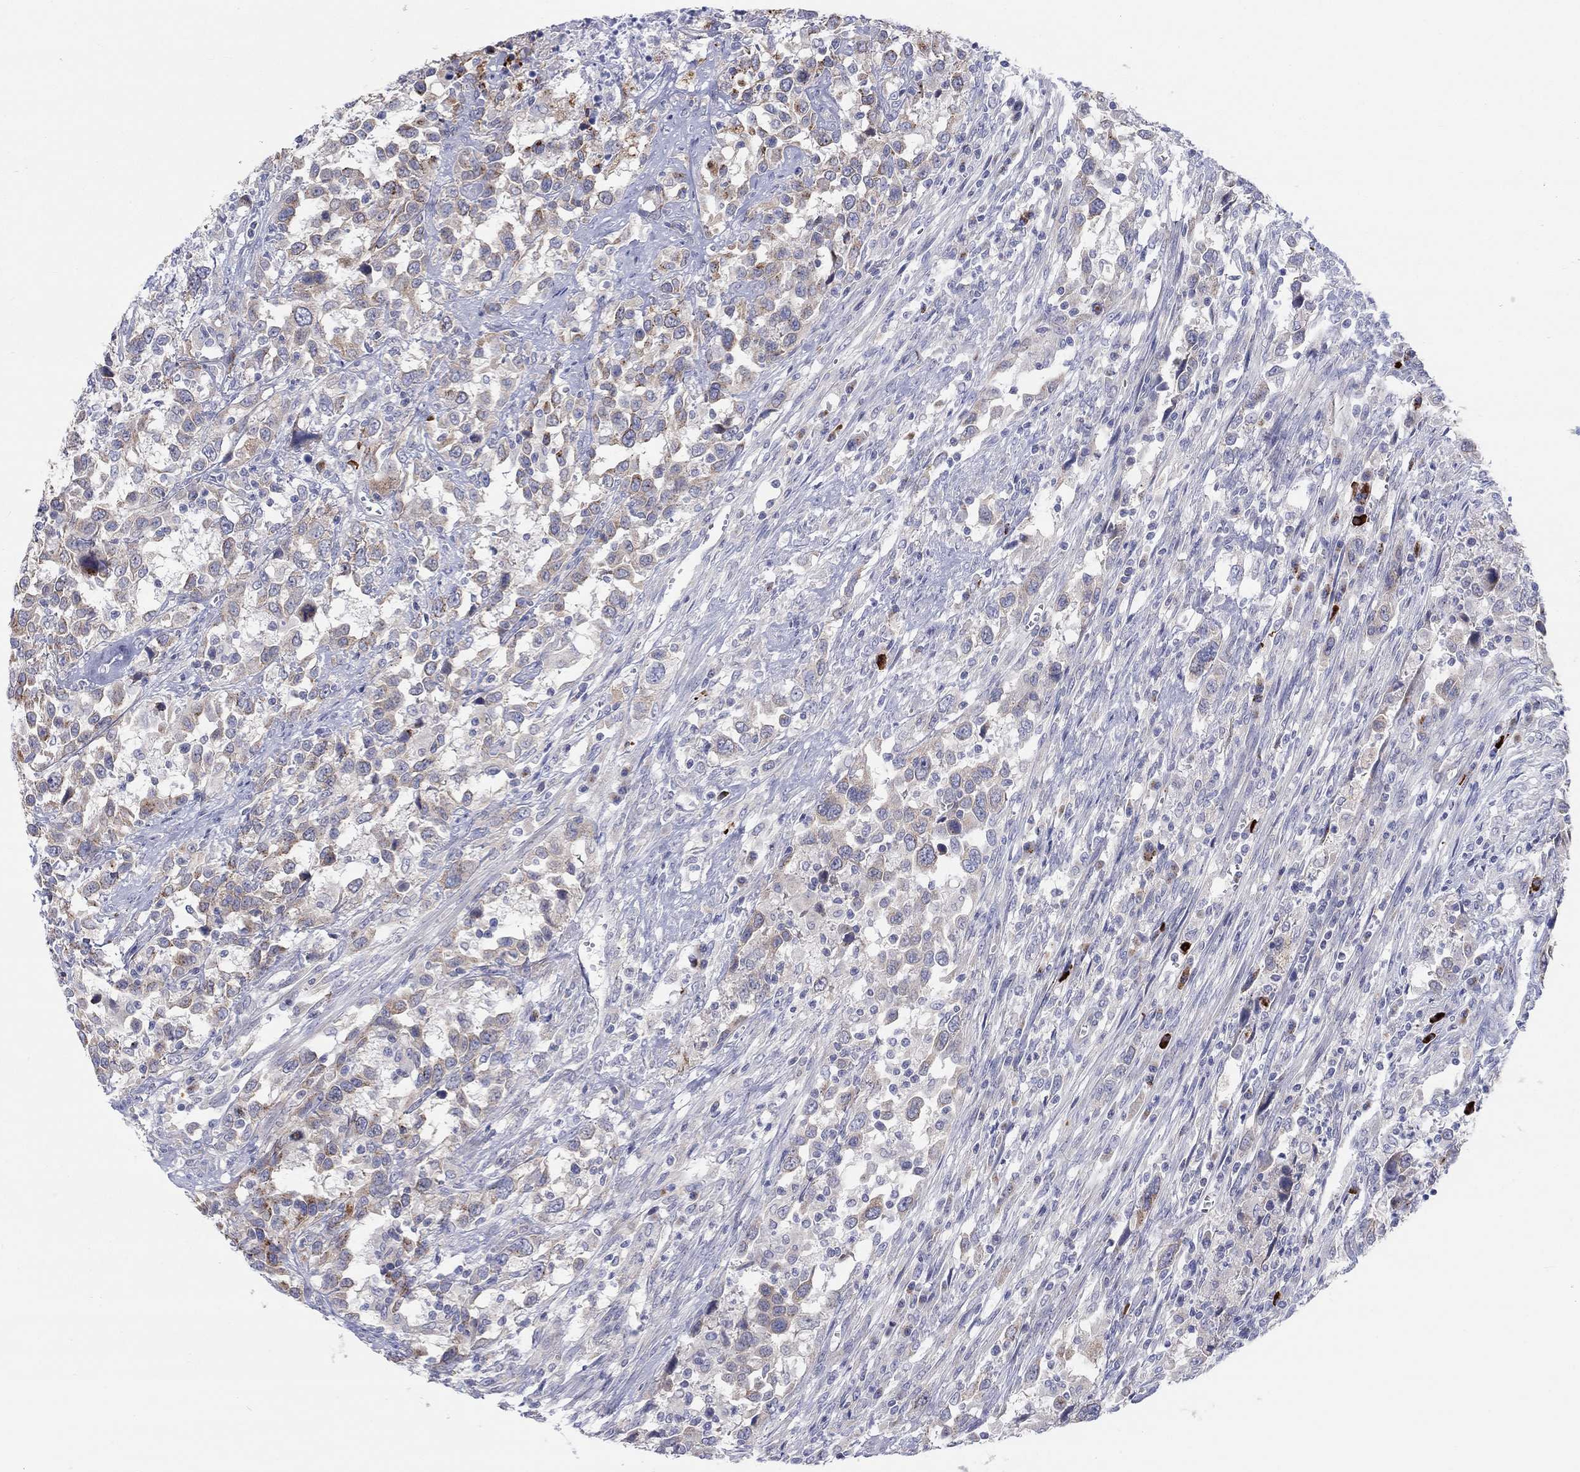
{"staining": {"intensity": "weak", "quantity": ">75%", "location": "cytoplasmic/membranous"}, "tissue": "urothelial cancer", "cell_type": "Tumor cells", "image_type": "cancer", "snomed": [{"axis": "morphology", "description": "Urothelial carcinoma, NOS"}, {"axis": "morphology", "description": "Urothelial carcinoma, High grade"}, {"axis": "topography", "description": "Urinary bladder"}], "caption": "A brown stain labels weak cytoplasmic/membranous positivity of a protein in urothelial cancer tumor cells.", "gene": "BCO2", "patient": {"sex": "female", "age": 64}}